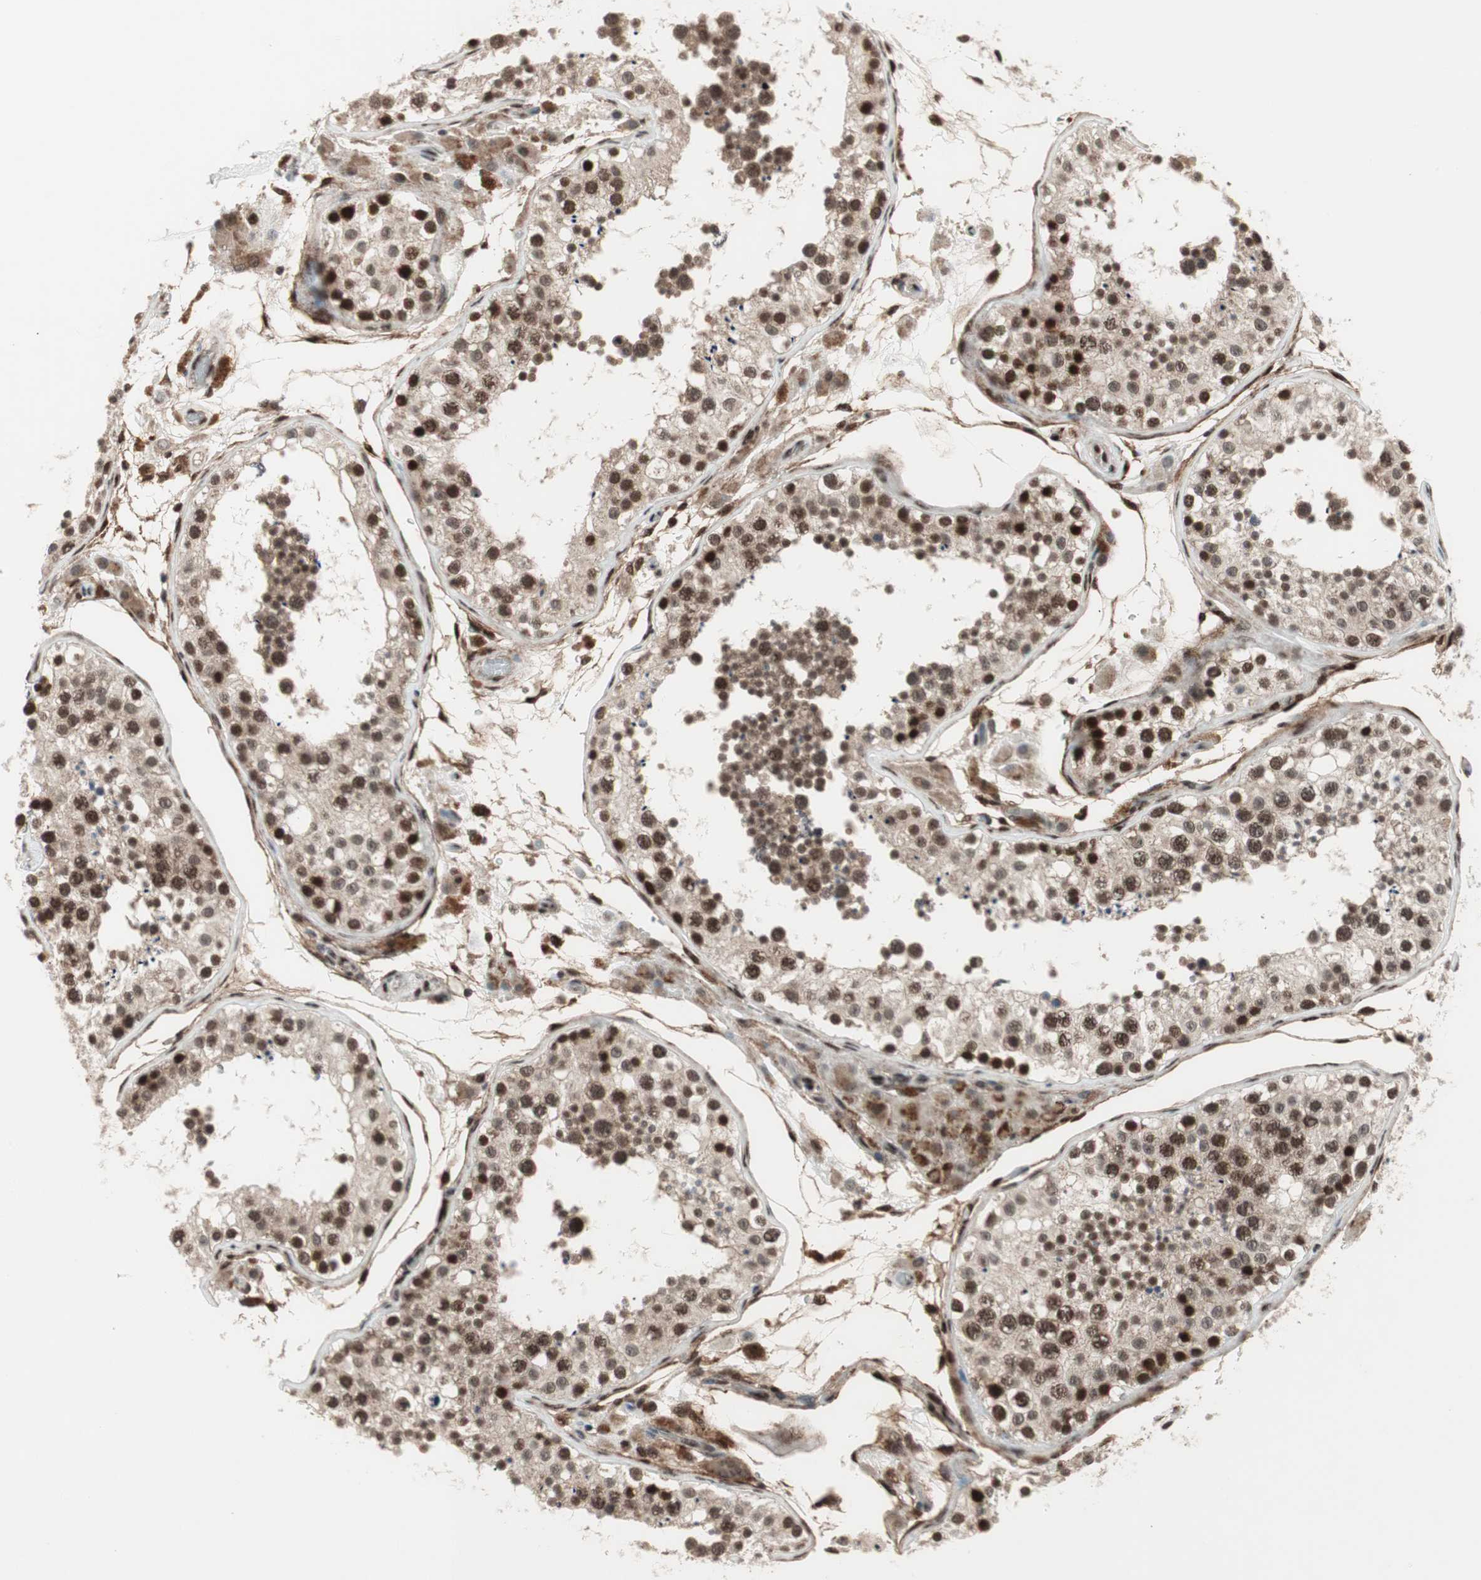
{"staining": {"intensity": "strong", "quantity": ">75%", "location": "nuclear"}, "tissue": "testis", "cell_type": "Cells in seminiferous ducts", "image_type": "normal", "snomed": [{"axis": "morphology", "description": "Normal tissue, NOS"}, {"axis": "topography", "description": "Testis"}], "caption": "Testis stained for a protein reveals strong nuclear positivity in cells in seminiferous ducts.", "gene": "TCF12", "patient": {"sex": "male", "age": 26}}